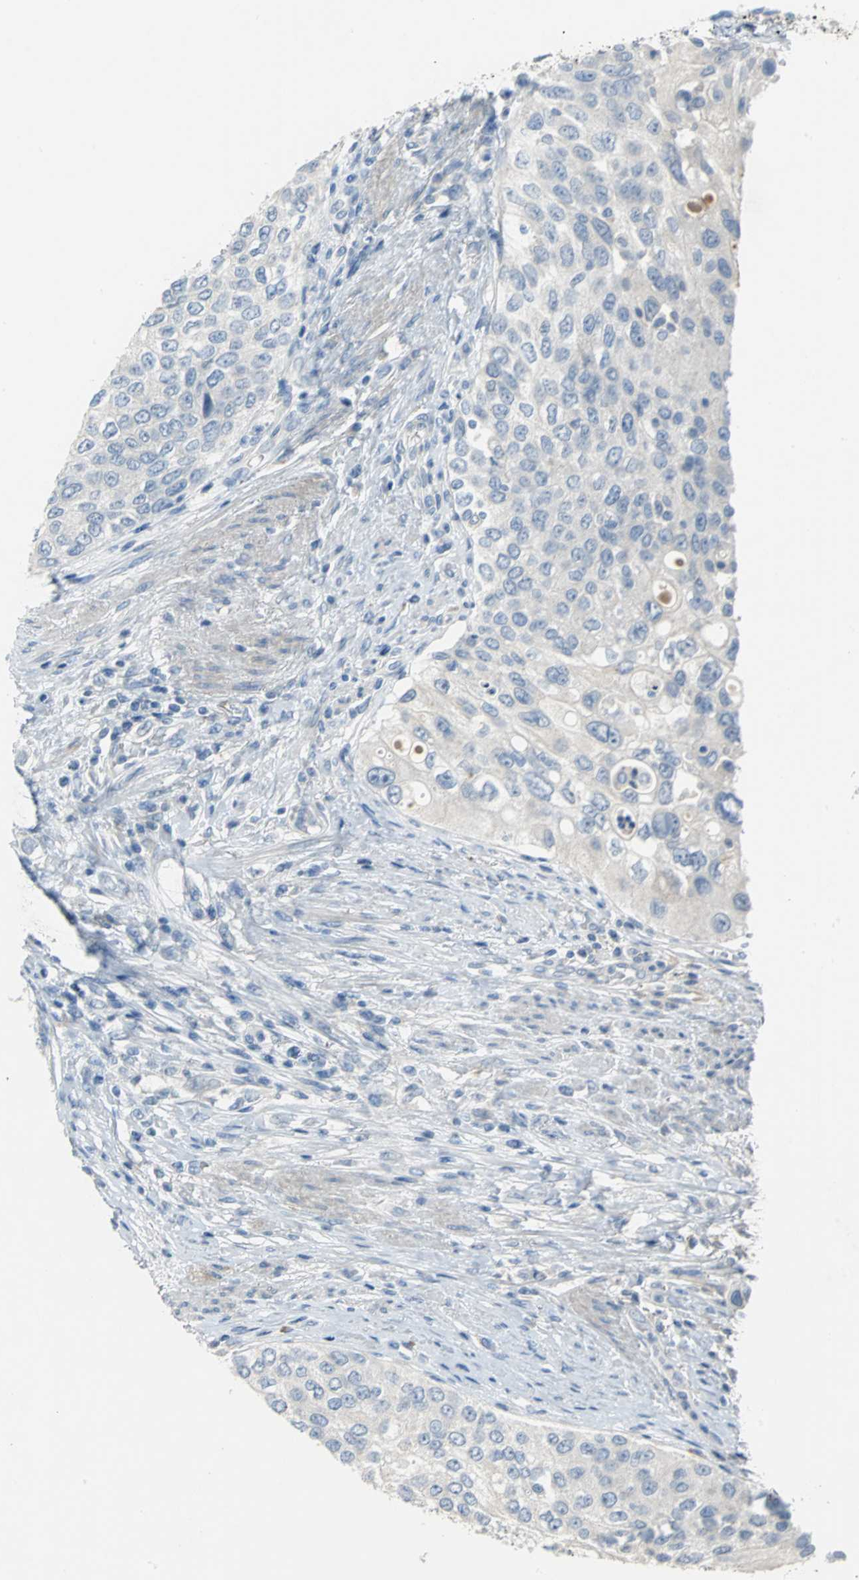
{"staining": {"intensity": "negative", "quantity": "none", "location": "none"}, "tissue": "urothelial cancer", "cell_type": "Tumor cells", "image_type": "cancer", "snomed": [{"axis": "morphology", "description": "Urothelial carcinoma, High grade"}, {"axis": "topography", "description": "Urinary bladder"}], "caption": "Immunohistochemistry (IHC) histopathology image of human high-grade urothelial carcinoma stained for a protein (brown), which shows no positivity in tumor cells.", "gene": "PTGDS", "patient": {"sex": "female", "age": 56}}